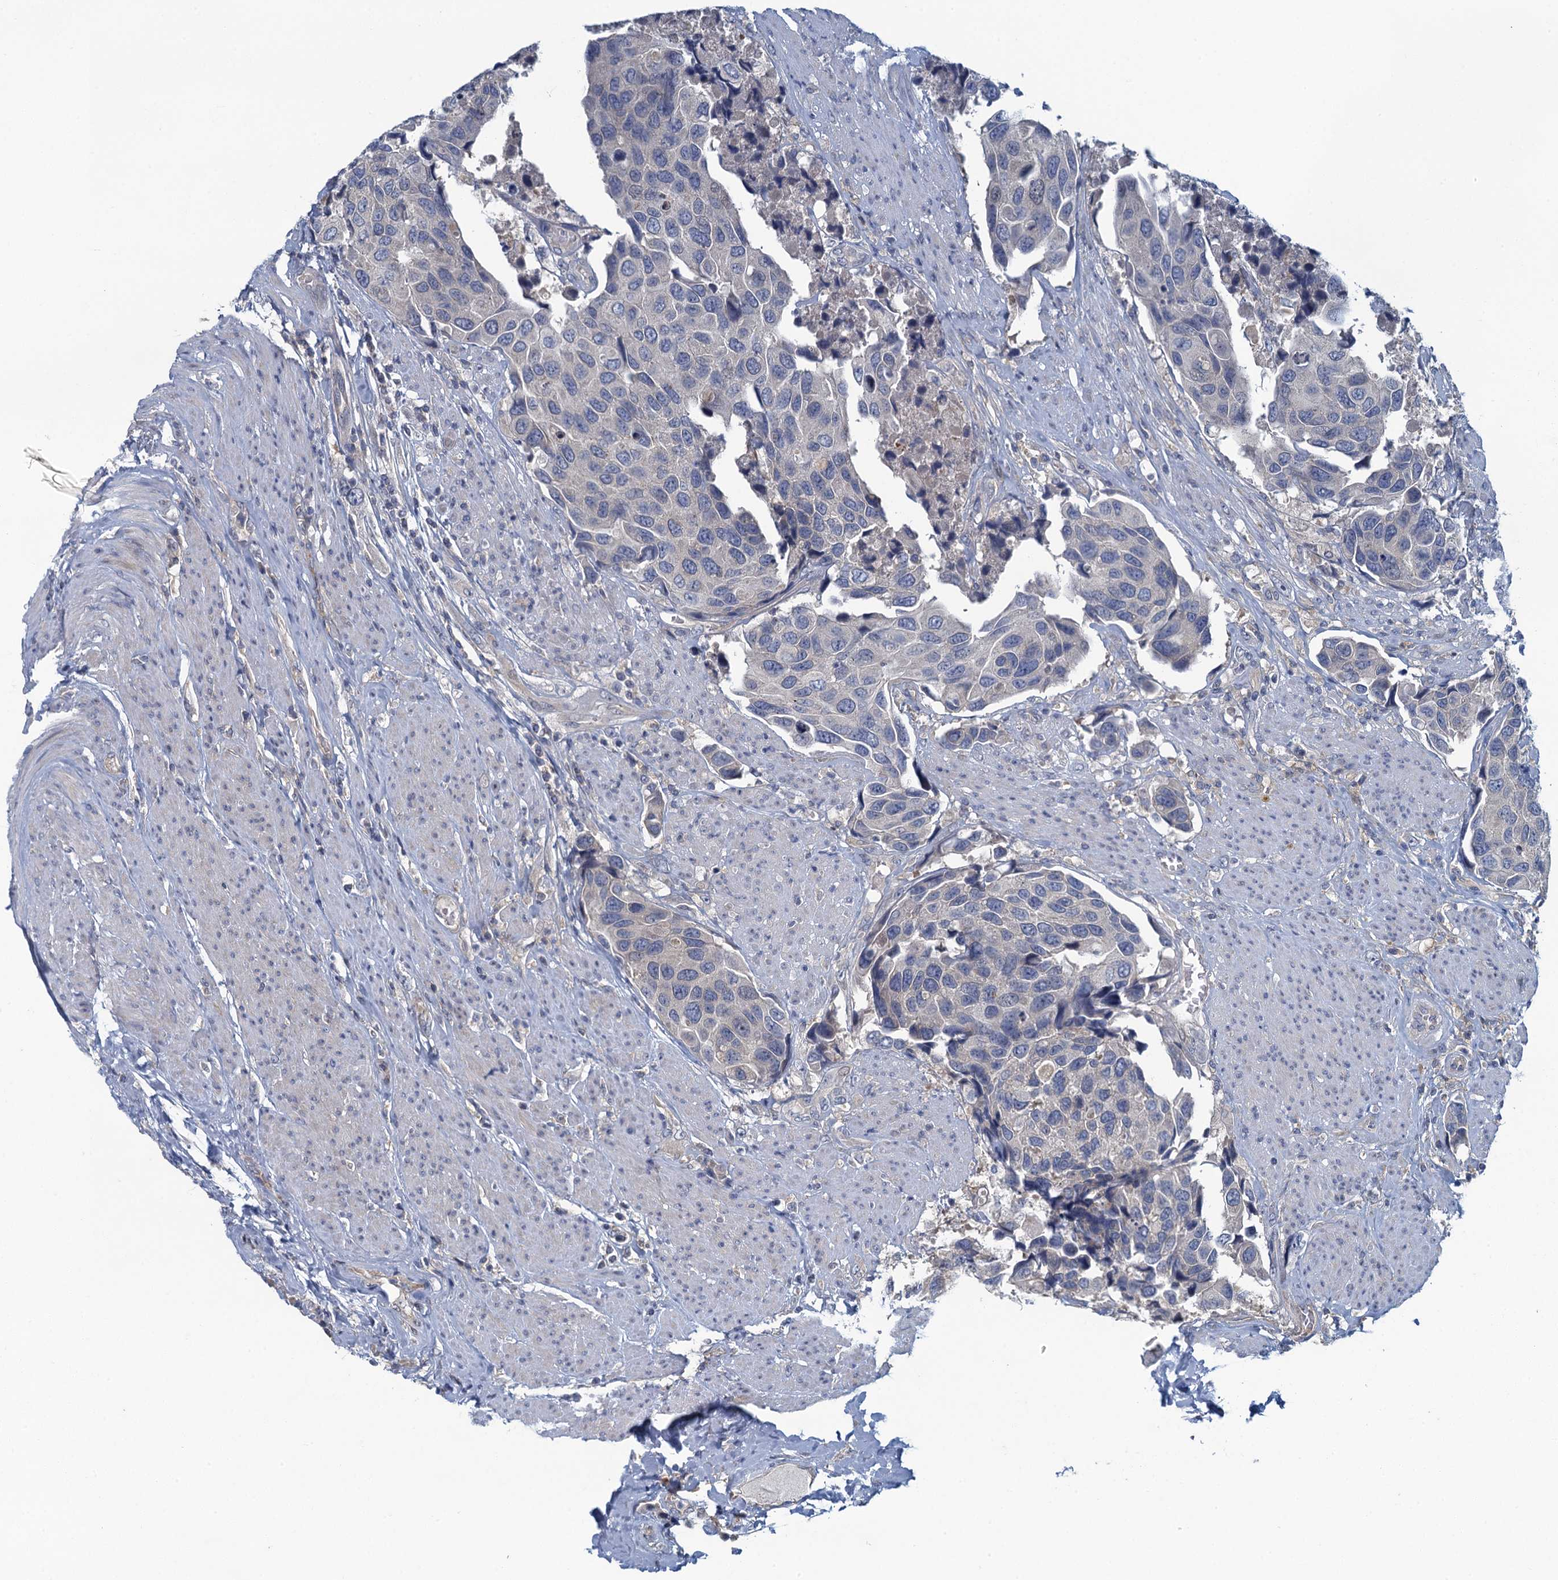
{"staining": {"intensity": "negative", "quantity": "none", "location": "none"}, "tissue": "urothelial cancer", "cell_type": "Tumor cells", "image_type": "cancer", "snomed": [{"axis": "morphology", "description": "Urothelial carcinoma, High grade"}, {"axis": "topography", "description": "Urinary bladder"}], "caption": "This histopathology image is of high-grade urothelial carcinoma stained with immunohistochemistry to label a protein in brown with the nuclei are counter-stained blue. There is no positivity in tumor cells. Brightfield microscopy of immunohistochemistry stained with DAB (brown) and hematoxylin (blue), captured at high magnification.", "gene": "NCKAP1L", "patient": {"sex": "male", "age": 74}}